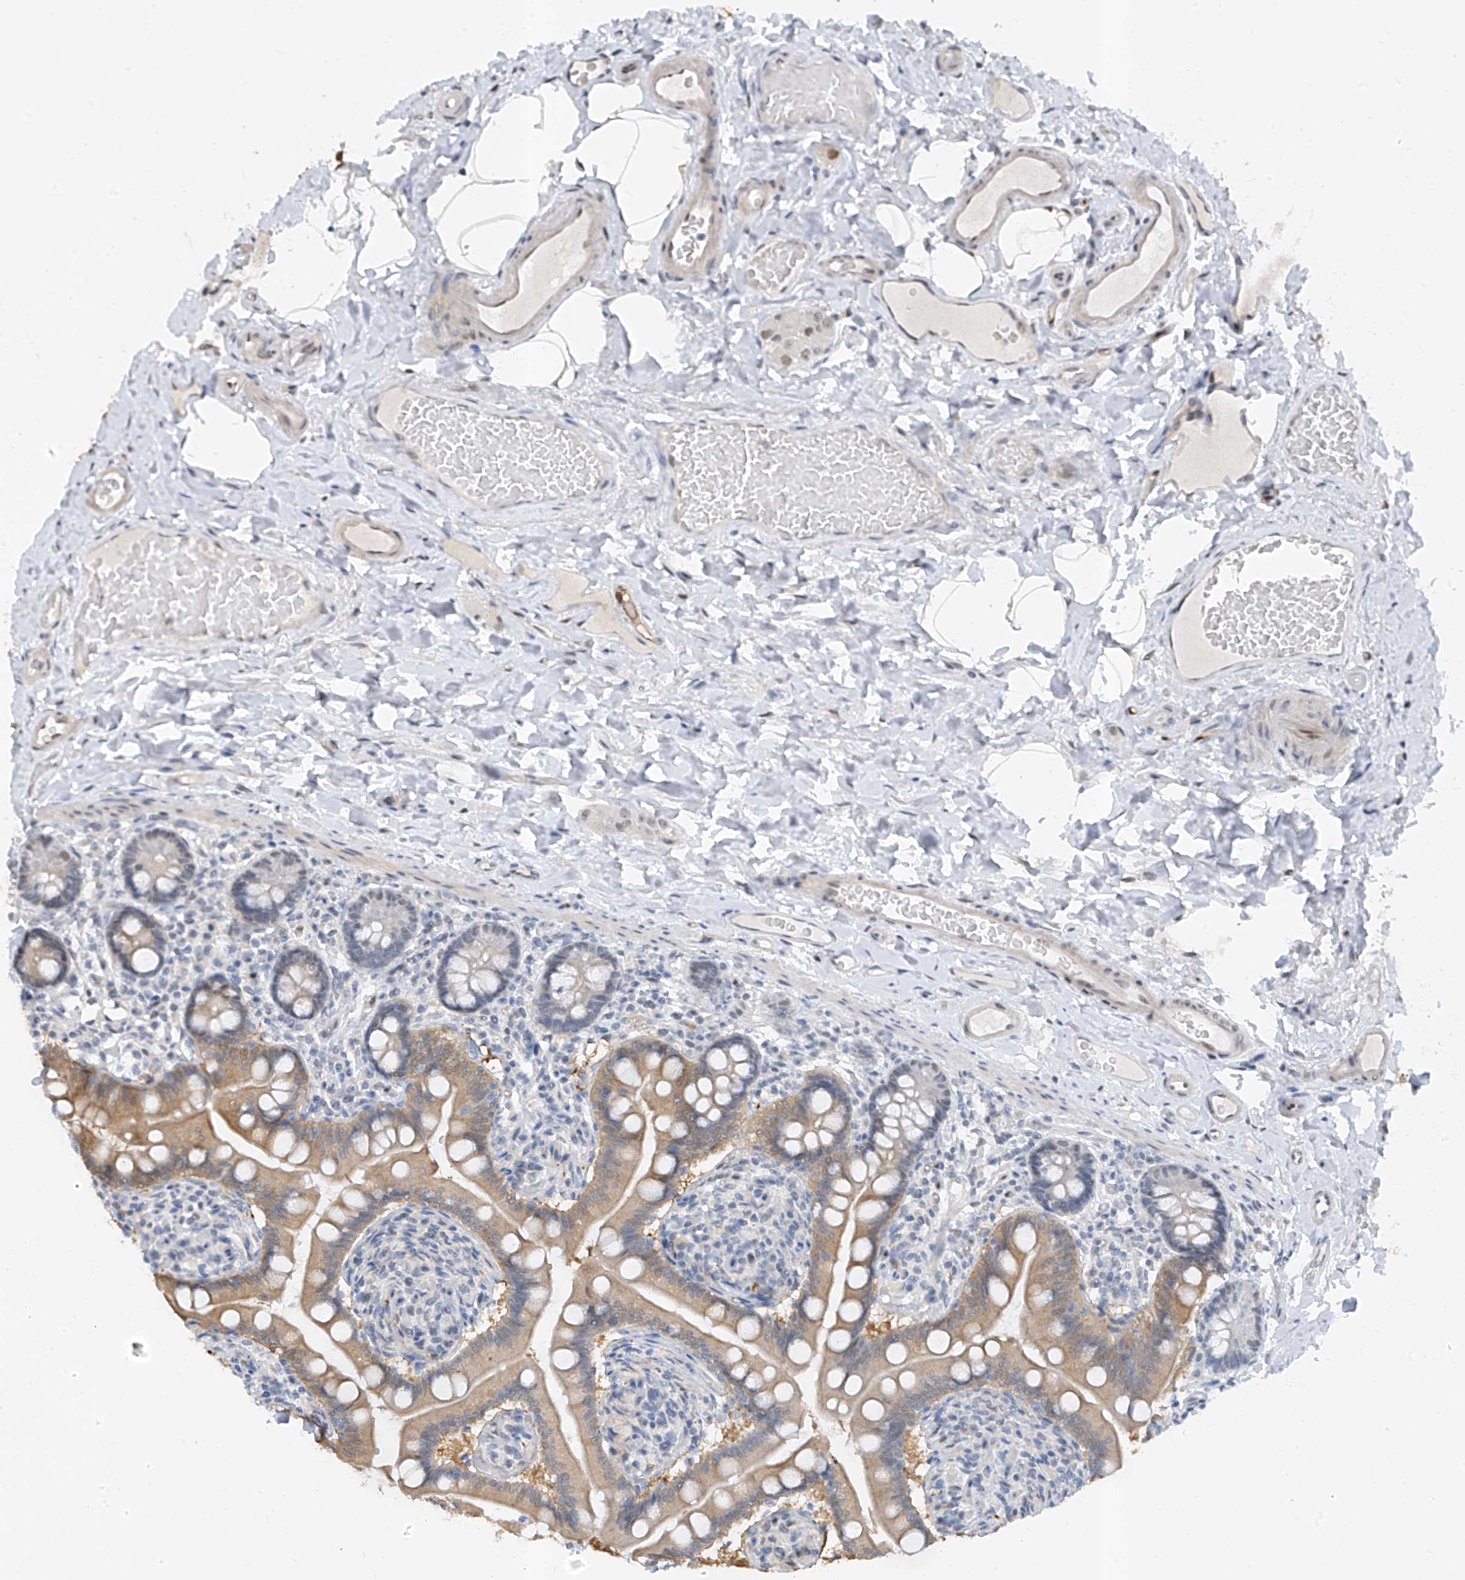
{"staining": {"intensity": "weak", "quantity": "25%-75%", "location": "cytoplasmic/membranous"}, "tissue": "small intestine", "cell_type": "Glandular cells", "image_type": "normal", "snomed": [{"axis": "morphology", "description": "Normal tissue, NOS"}, {"axis": "topography", "description": "Small intestine"}], "caption": "A histopathology image of small intestine stained for a protein demonstrates weak cytoplasmic/membranous brown staining in glandular cells. (IHC, brightfield microscopy, high magnification).", "gene": "RBP7", "patient": {"sex": "female", "age": 64}}